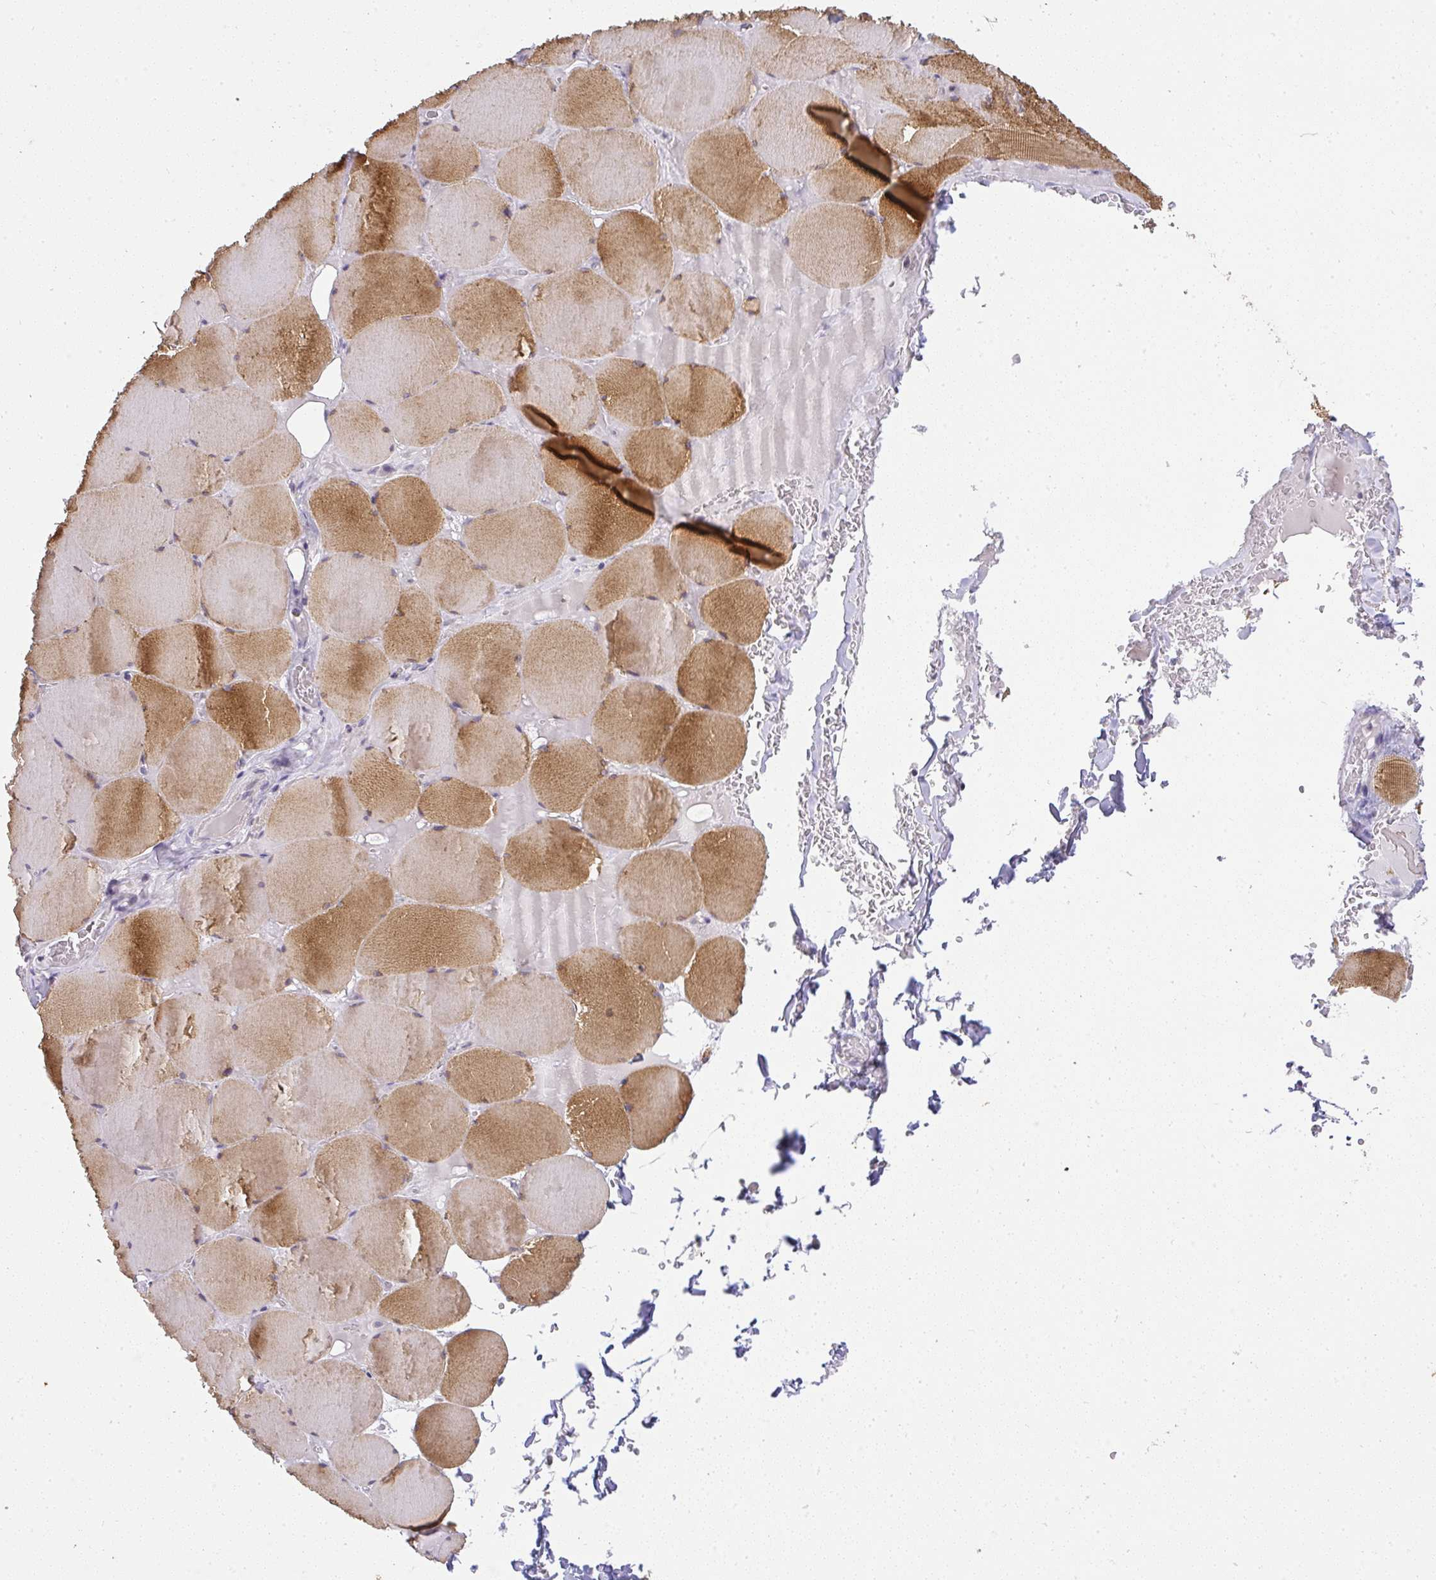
{"staining": {"intensity": "moderate", "quantity": "25%-75%", "location": "cytoplasmic/membranous"}, "tissue": "skeletal muscle", "cell_type": "Myocytes", "image_type": "normal", "snomed": [{"axis": "morphology", "description": "Normal tissue, NOS"}, {"axis": "topography", "description": "Skeletal muscle"}, {"axis": "topography", "description": "Head-Neck"}], "caption": "The photomicrograph reveals a brown stain indicating the presence of a protein in the cytoplasmic/membranous of myocytes in skeletal muscle. The protein of interest is shown in brown color, while the nuclei are stained blue.", "gene": "CACNA1S", "patient": {"sex": "male", "age": 66}}